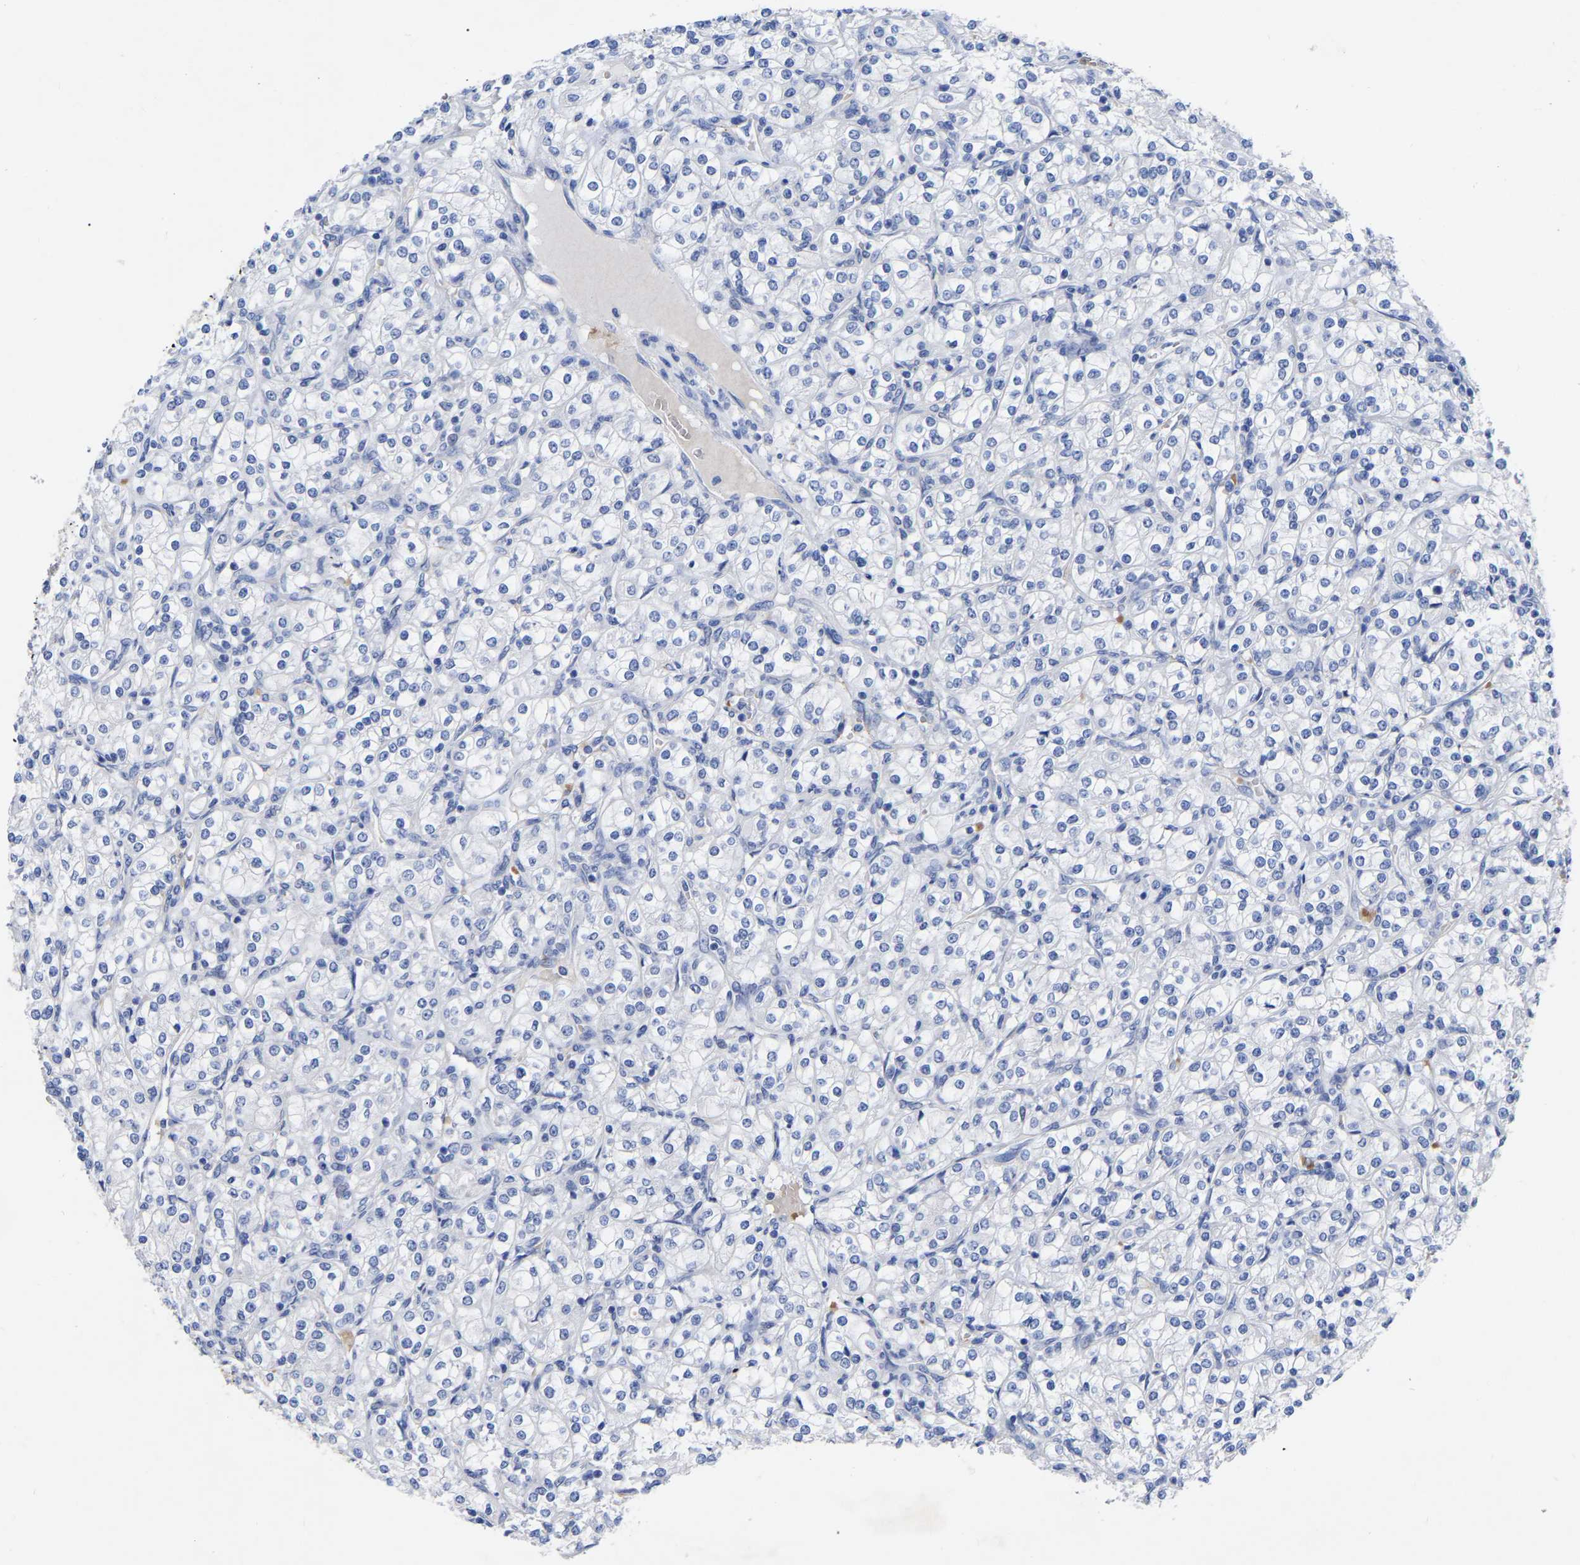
{"staining": {"intensity": "negative", "quantity": "none", "location": "none"}, "tissue": "renal cancer", "cell_type": "Tumor cells", "image_type": "cancer", "snomed": [{"axis": "morphology", "description": "Adenocarcinoma, NOS"}, {"axis": "topography", "description": "Kidney"}], "caption": "The histopathology image reveals no significant positivity in tumor cells of renal cancer (adenocarcinoma).", "gene": "GDF3", "patient": {"sex": "male", "age": 77}}